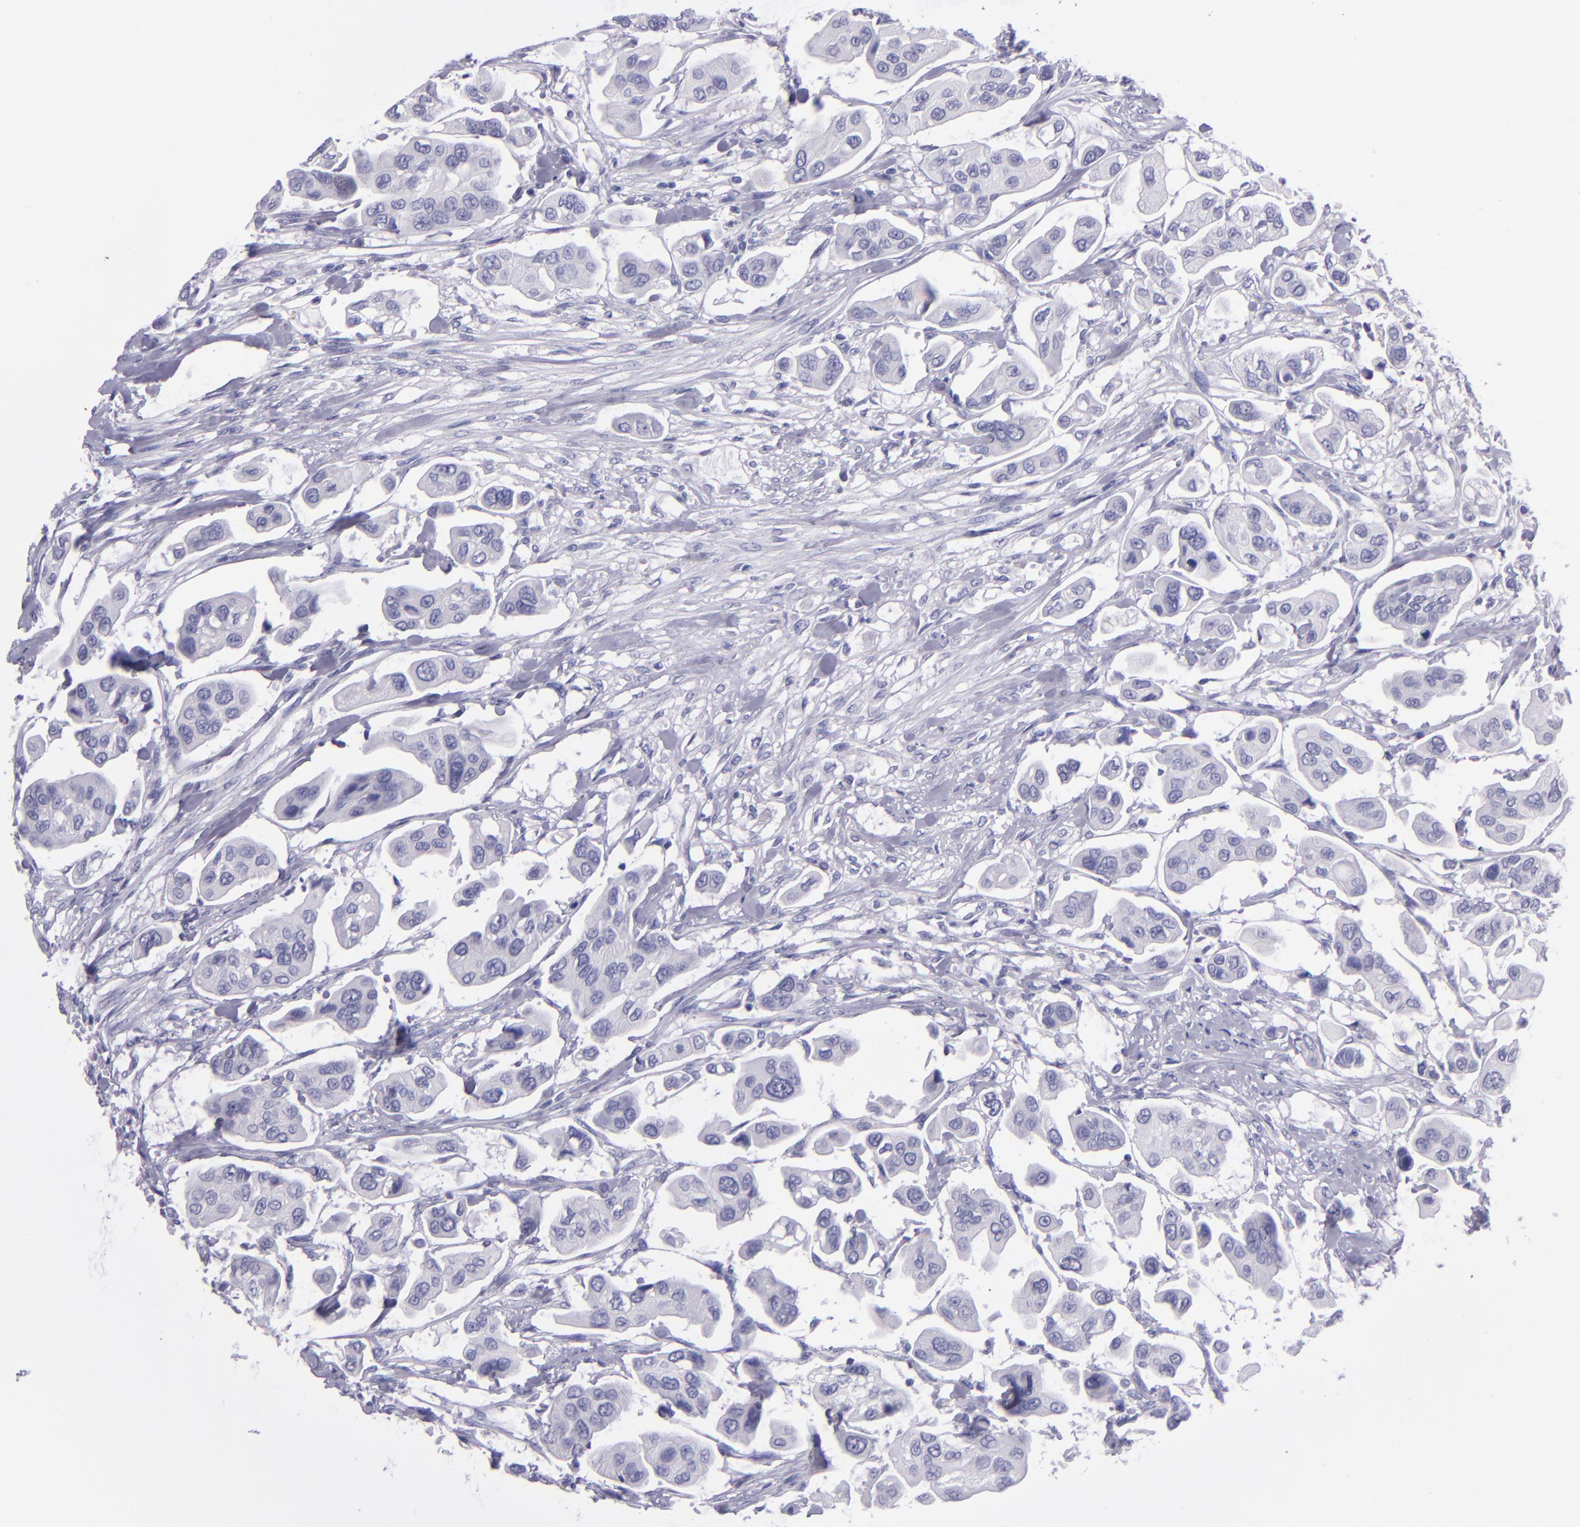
{"staining": {"intensity": "negative", "quantity": "none", "location": "none"}, "tissue": "urothelial cancer", "cell_type": "Tumor cells", "image_type": "cancer", "snomed": [{"axis": "morphology", "description": "Adenocarcinoma, NOS"}, {"axis": "topography", "description": "Urinary bladder"}], "caption": "This is a histopathology image of IHC staining of adenocarcinoma, which shows no expression in tumor cells. The staining is performed using DAB brown chromogen with nuclei counter-stained in using hematoxylin.", "gene": "TNNT3", "patient": {"sex": "male", "age": 61}}